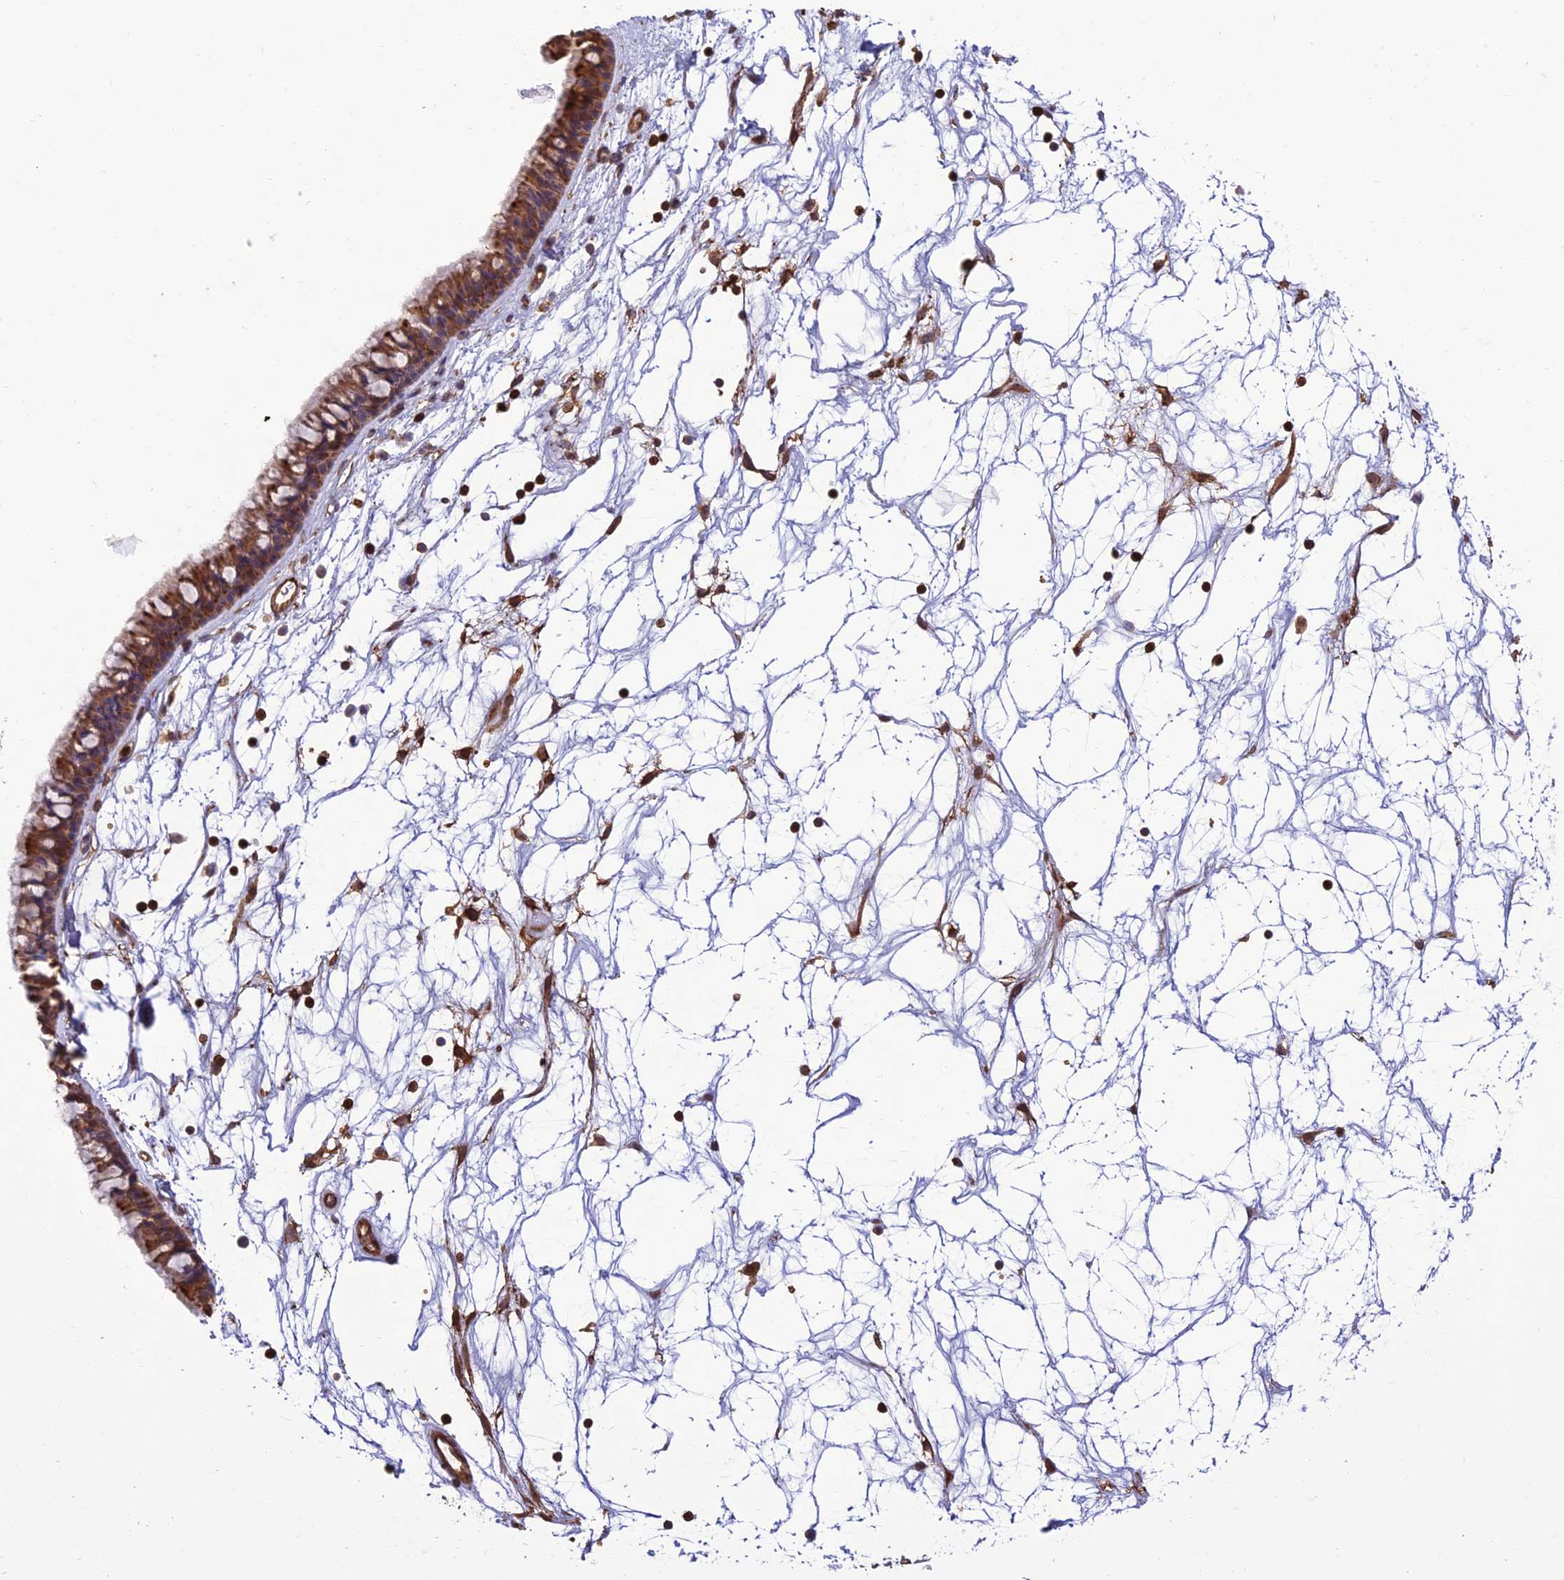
{"staining": {"intensity": "moderate", "quantity": ">75%", "location": "cytoplasmic/membranous"}, "tissue": "nasopharynx", "cell_type": "Respiratory epithelial cells", "image_type": "normal", "snomed": [{"axis": "morphology", "description": "Normal tissue, NOS"}, {"axis": "topography", "description": "Nasopharynx"}], "caption": "High-power microscopy captured an immunohistochemistry (IHC) histopathology image of normal nasopharynx, revealing moderate cytoplasmic/membranous positivity in approximately >75% of respiratory epithelial cells.", "gene": "HPSE2", "patient": {"sex": "male", "age": 64}}